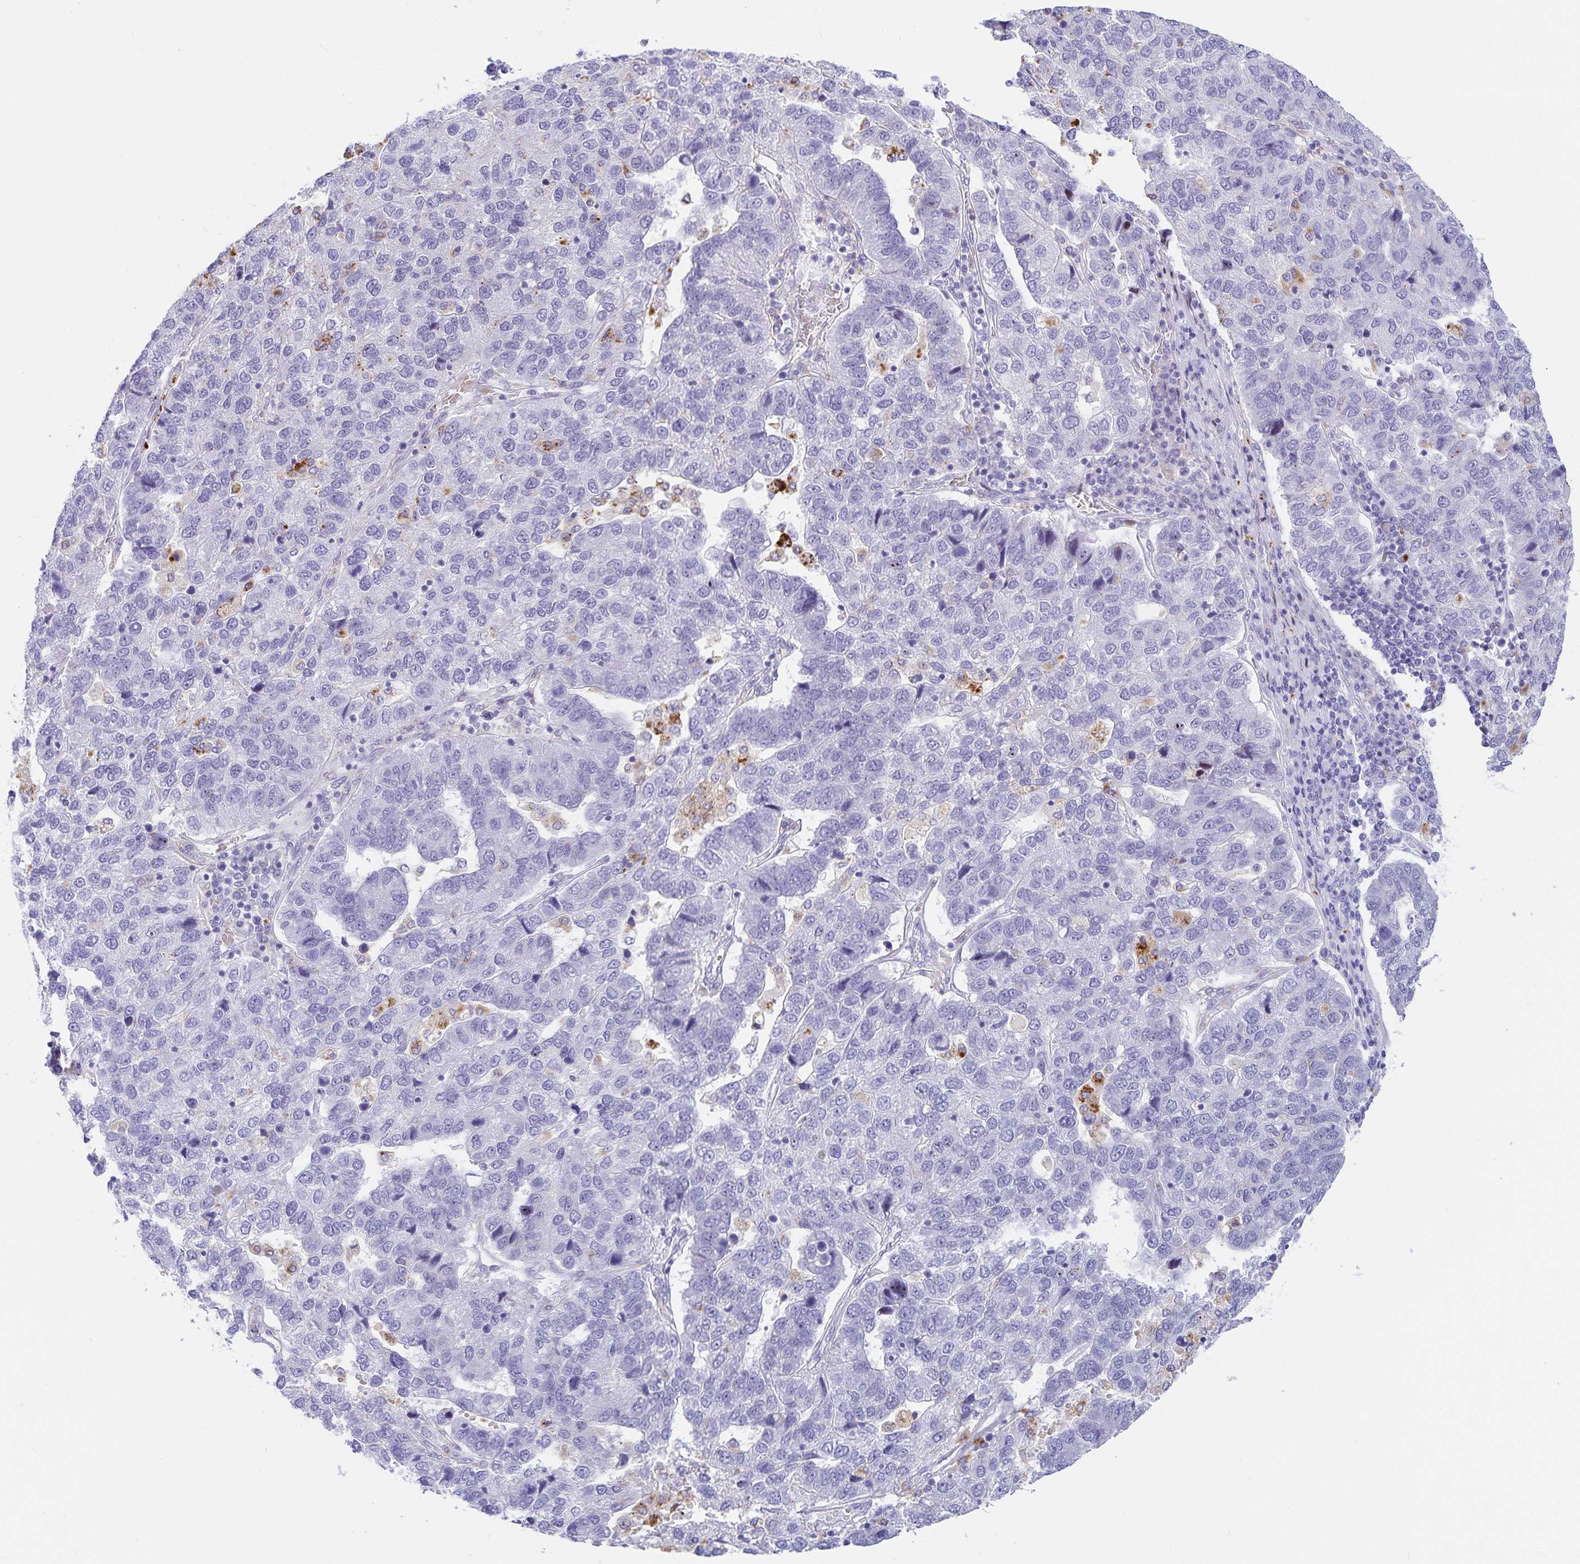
{"staining": {"intensity": "negative", "quantity": "none", "location": "none"}, "tissue": "pancreatic cancer", "cell_type": "Tumor cells", "image_type": "cancer", "snomed": [{"axis": "morphology", "description": "Adenocarcinoma, NOS"}, {"axis": "topography", "description": "Pancreas"}], "caption": "The photomicrograph demonstrates no significant staining in tumor cells of pancreatic adenocarcinoma.", "gene": "KBTBD13", "patient": {"sex": "female", "age": 61}}